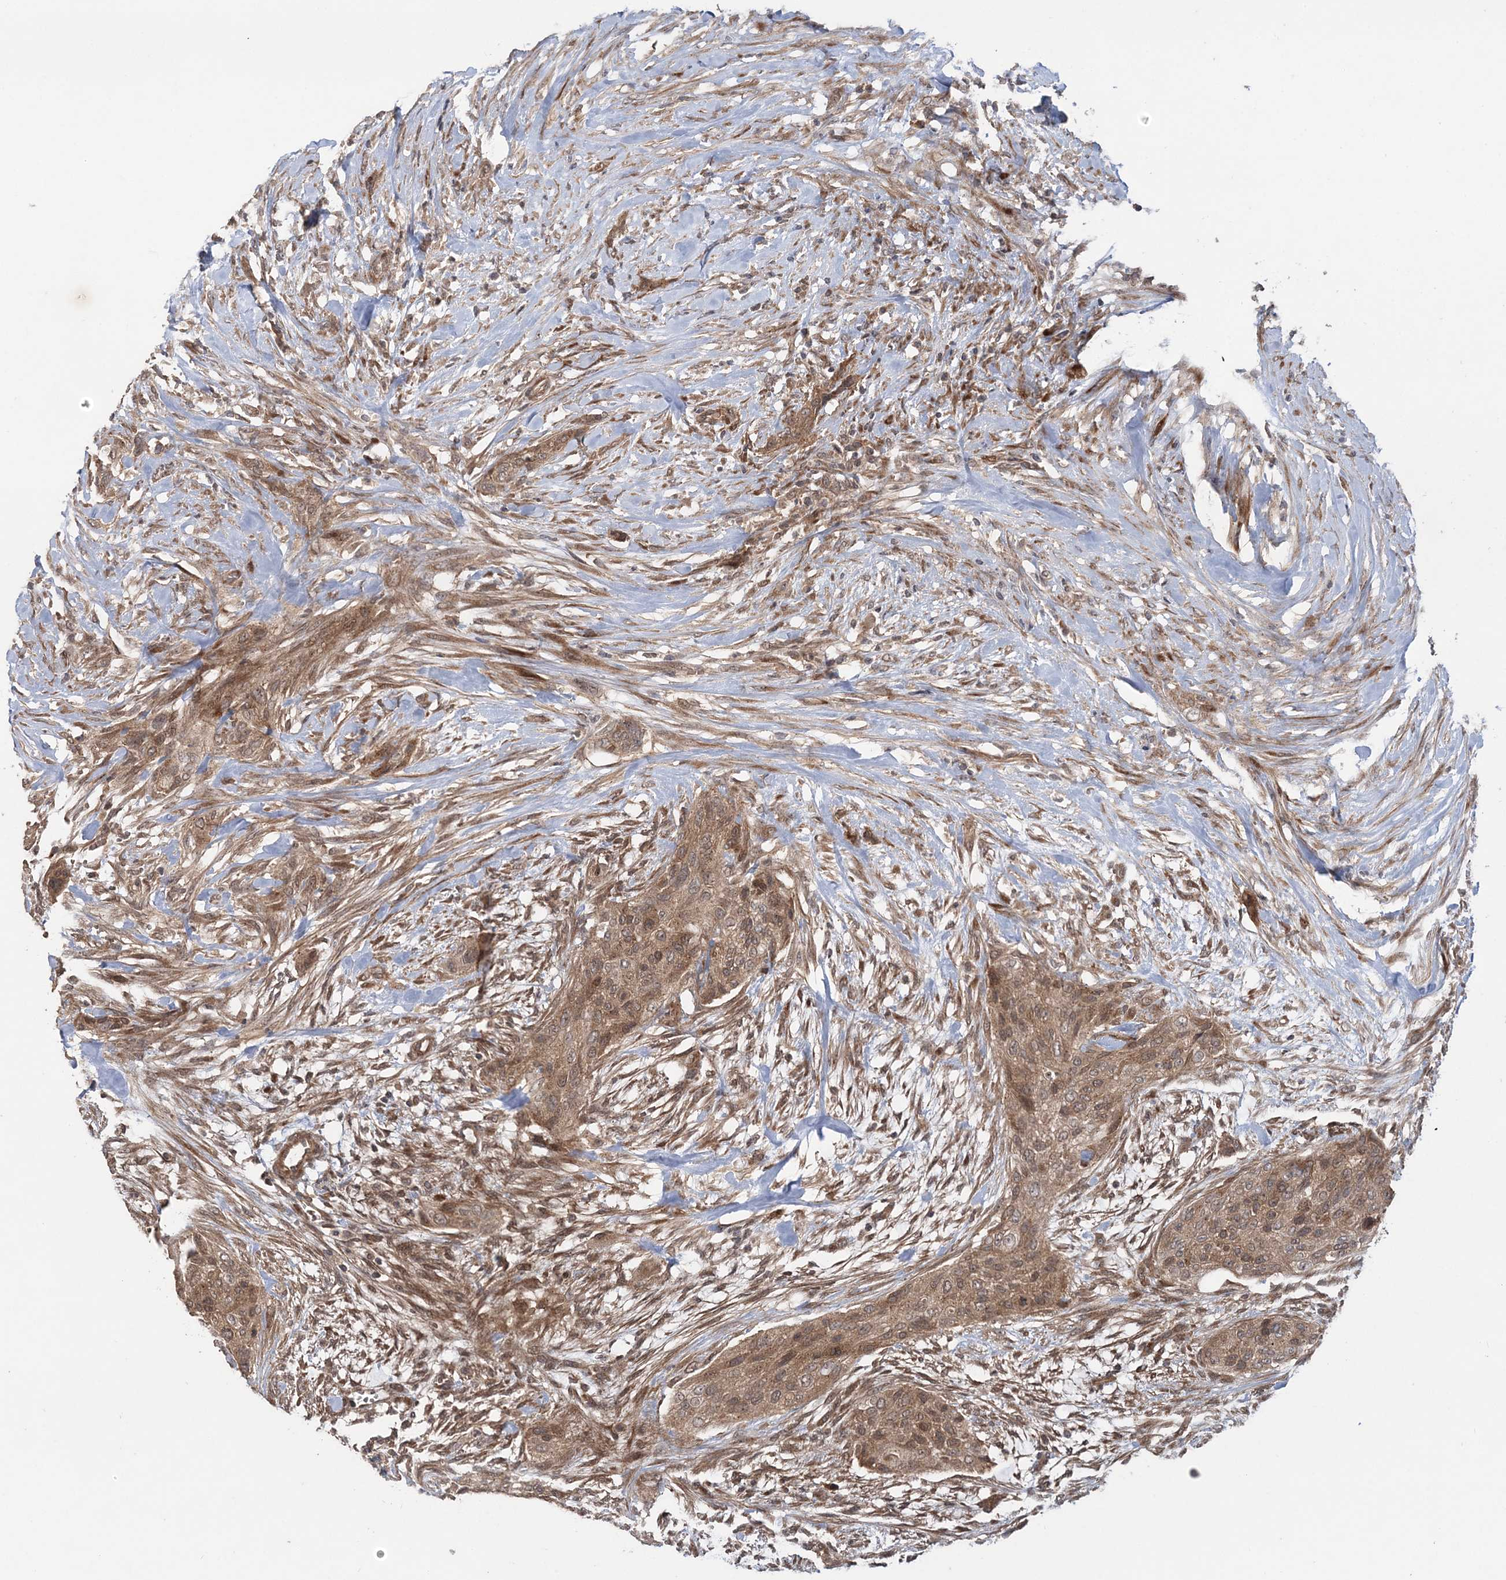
{"staining": {"intensity": "weak", "quantity": ">75%", "location": "cytoplasmic/membranous,nuclear"}, "tissue": "urothelial cancer", "cell_type": "Tumor cells", "image_type": "cancer", "snomed": [{"axis": "morphology", "description": "Urothelial carcinoma, High grade"}, {"axis": "topography", "description": "Urinary bladder"}], "caption": "Immunohistochemical staining of urothelial cancer displays low levels of weak cytoplasmic/membranous and nuclear protein expression in about >75% of tumor cells. Nuclei are stained in blue.", "gene": "UBTD2", "patient": {"sex": "male", "age": 35}}